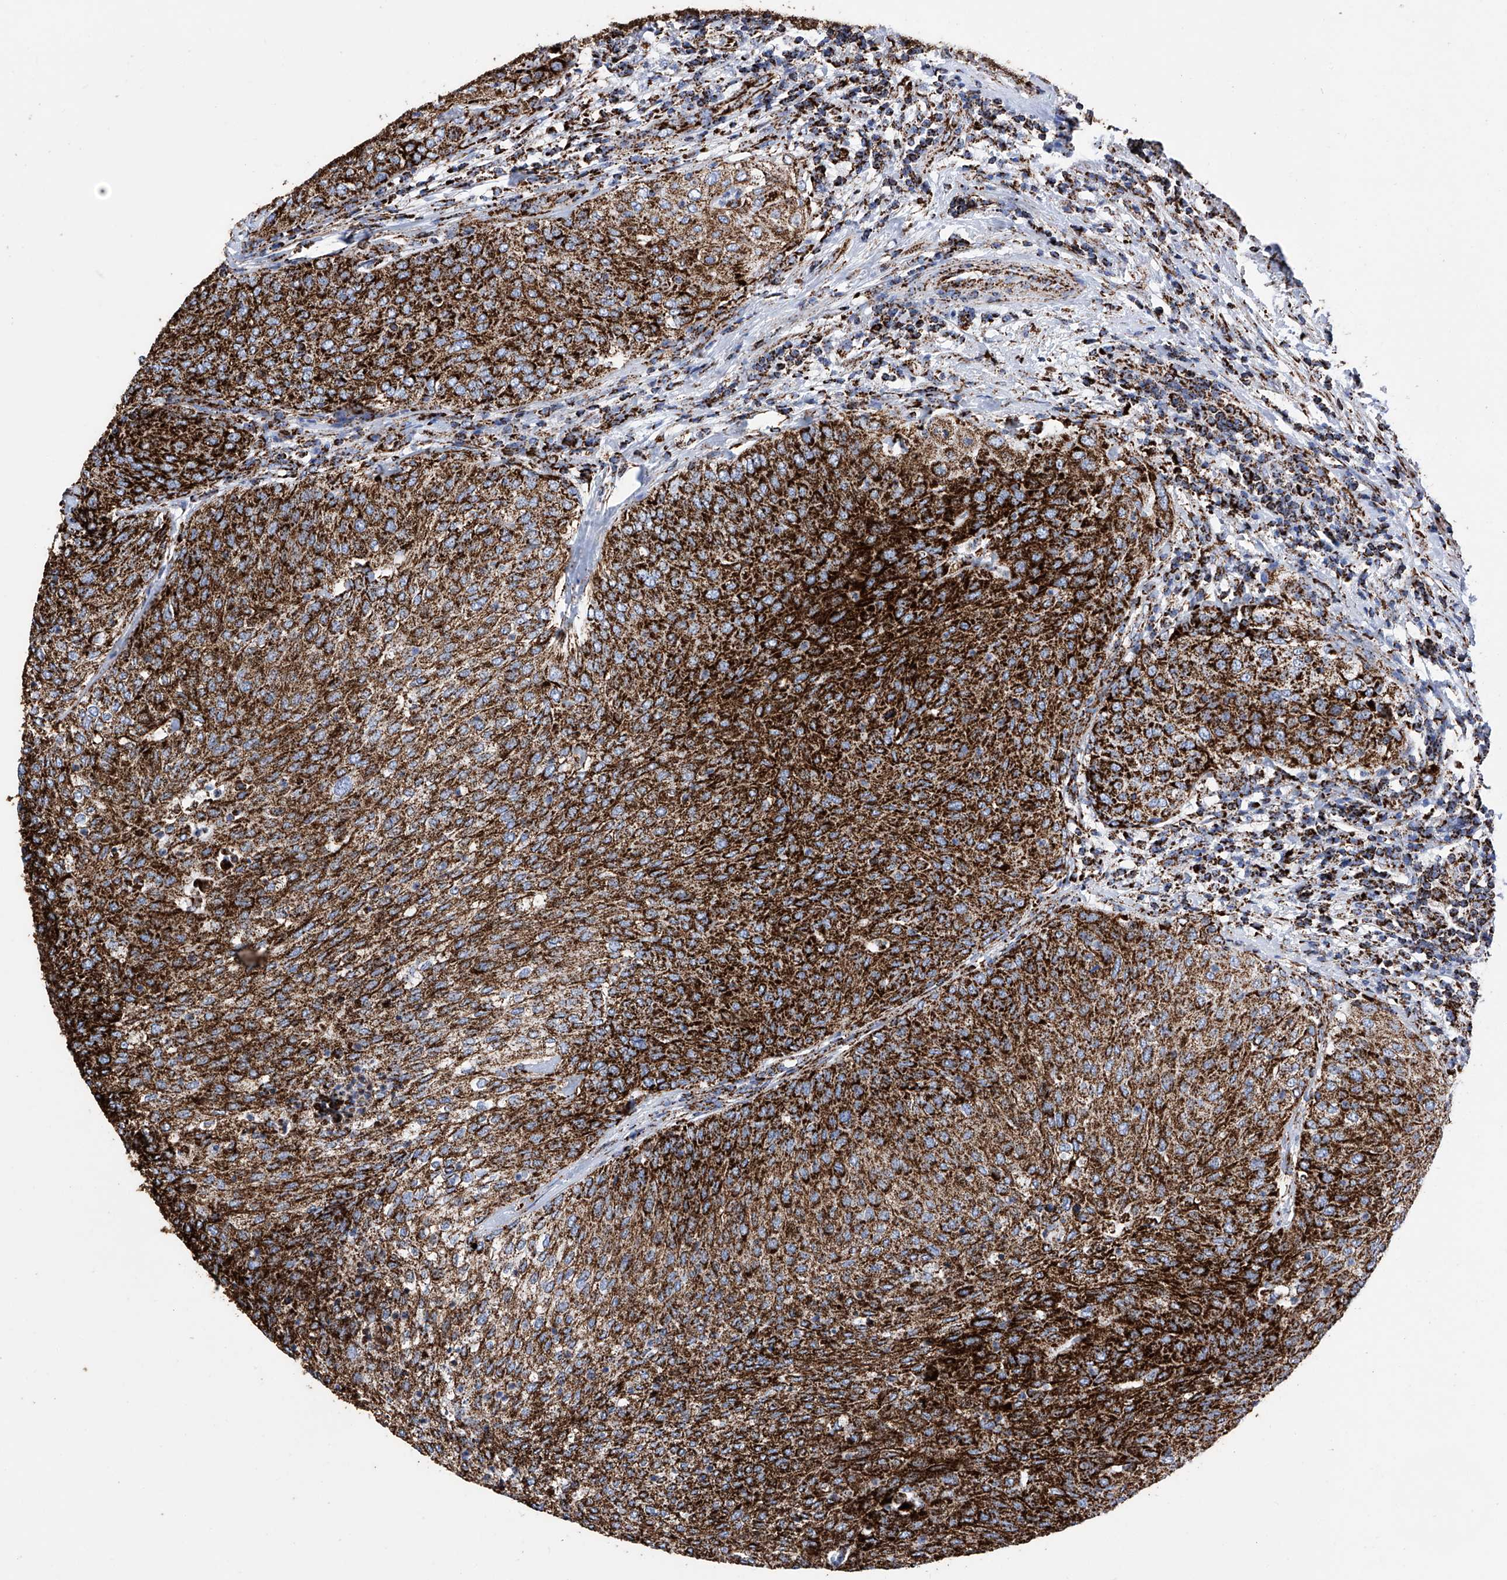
{"staining": {"intensity": "strong", "quantity": ">75%", "location": "cytoplasmic/membranous"}, "tissue": "urothelial cancer", "cell_type": "Tumor cells", "image_type": "cancer", "snomed": [{"axis": "morphology", "description": "Urothelial carcinoma, Low grade"}, {"axis": "topography", "description": "Urinary bladder"}], "caption": "Strong cytoplasmic/membranous expression for a protein is identified in approximately >75% of tumor cells of urothelial carcinoma (low-grade) using IHC.", "gene": "ATP5PF", "patient": {"sex": "female", "age": 79}}